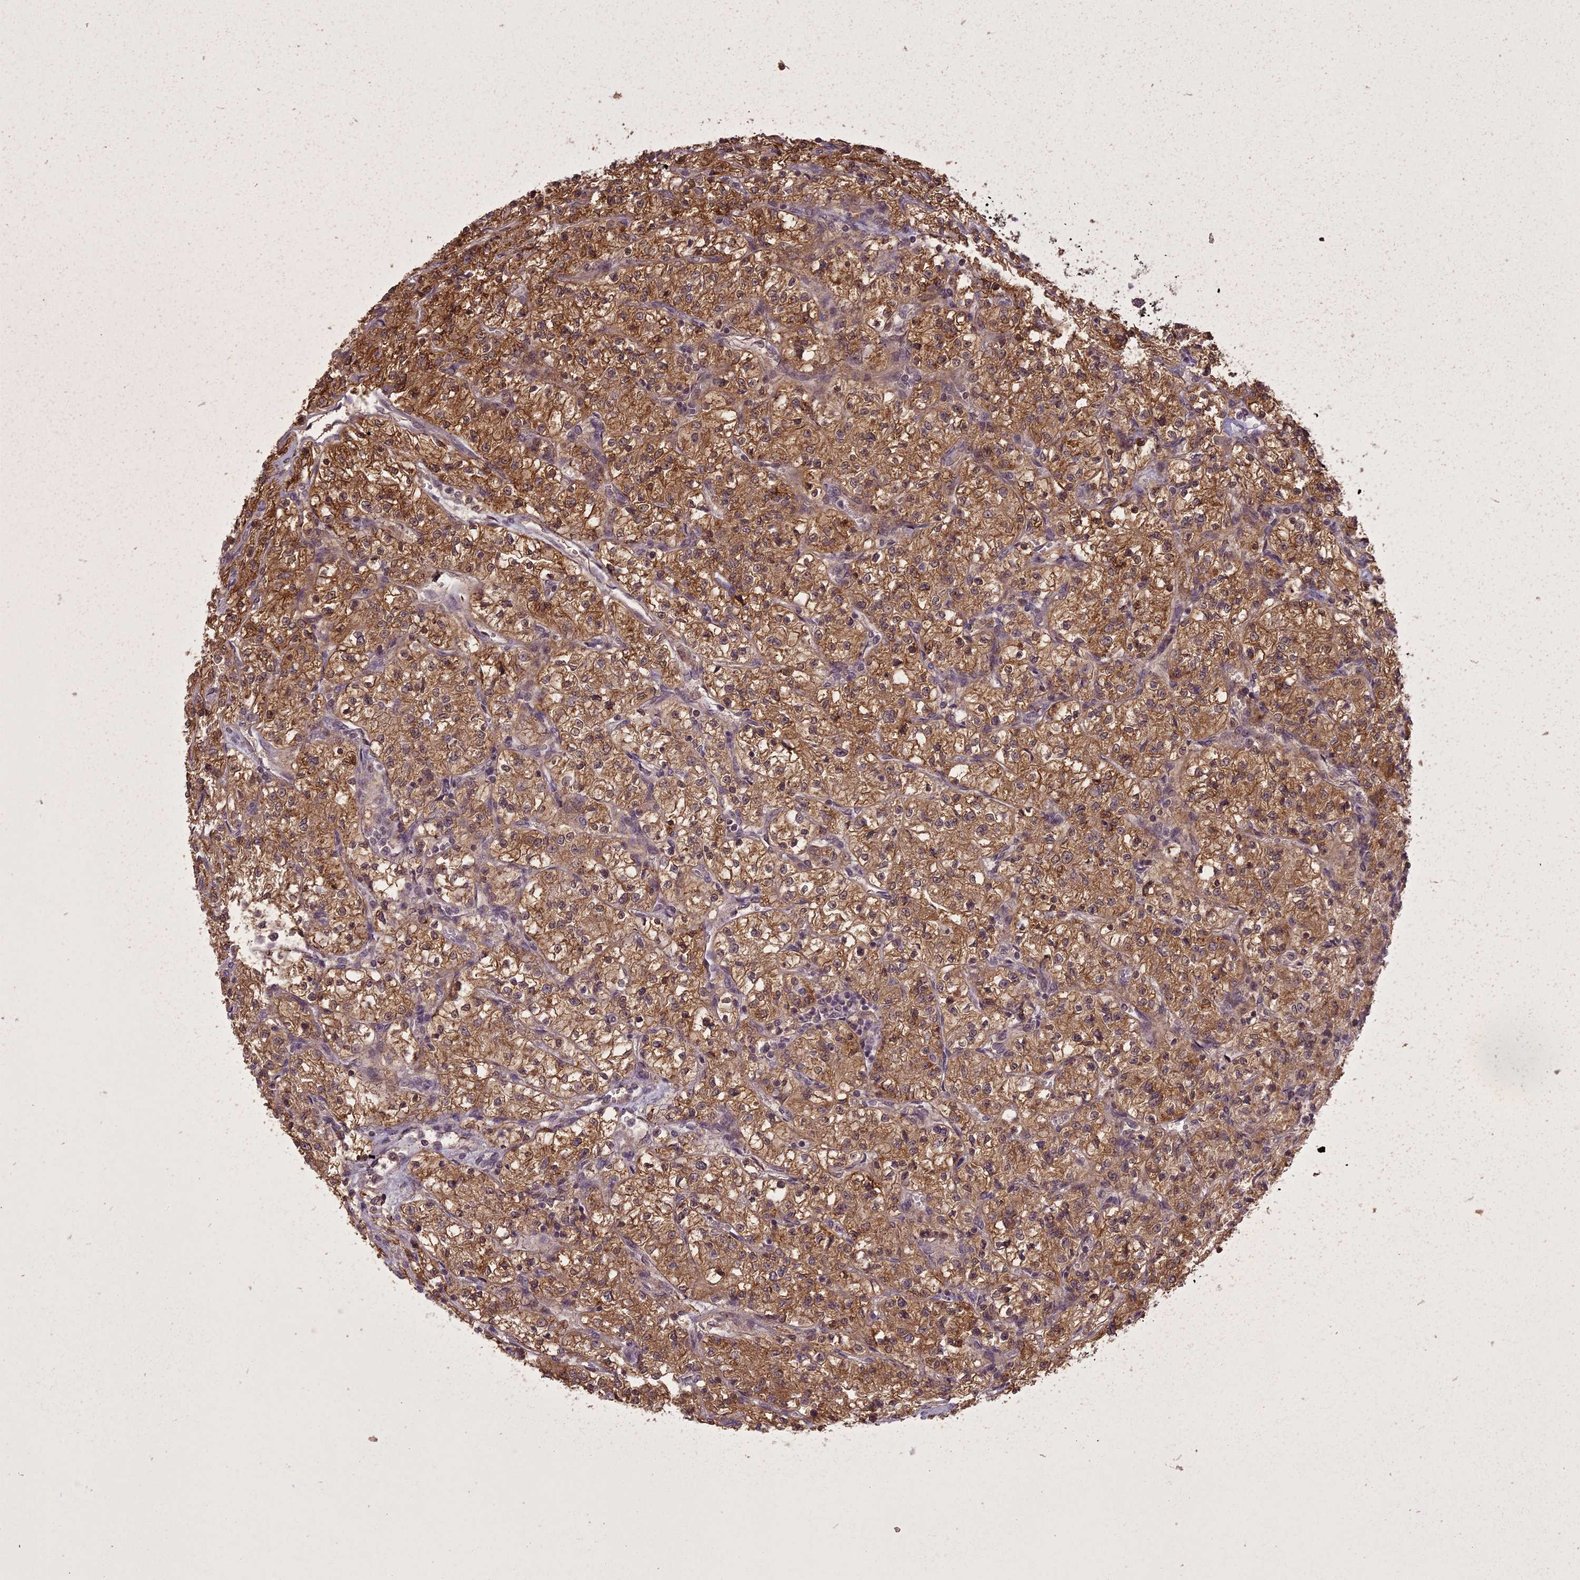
{"staining": {"intensity": "moderate", "quantity": ">75%", "location": "cytoplasmic/membranous,nuclear"}, "tissue": "renal cancer", "cell_type": "Tumor cells", "image_type": "cancer", "snomed": [{"axis": "morphology", "description": "Adenocarcinoma, NOS"}, {"axis": "topography", "description": "Kidney"}], "caption": "Immunohistochemistry (IHC) image of neoplastic tissue: adenocarcinoma (renal) stained using immunohistochemistry demonstrates medium levels of moderate protein expression localized specifically in the cytoplasmic/membranous and nuclear of tumor cells, appearing as a cytoplasmic/membranous and nuclear brown color.", "gene": "ING5", "patient": {"sex": "female", "age": 64}}